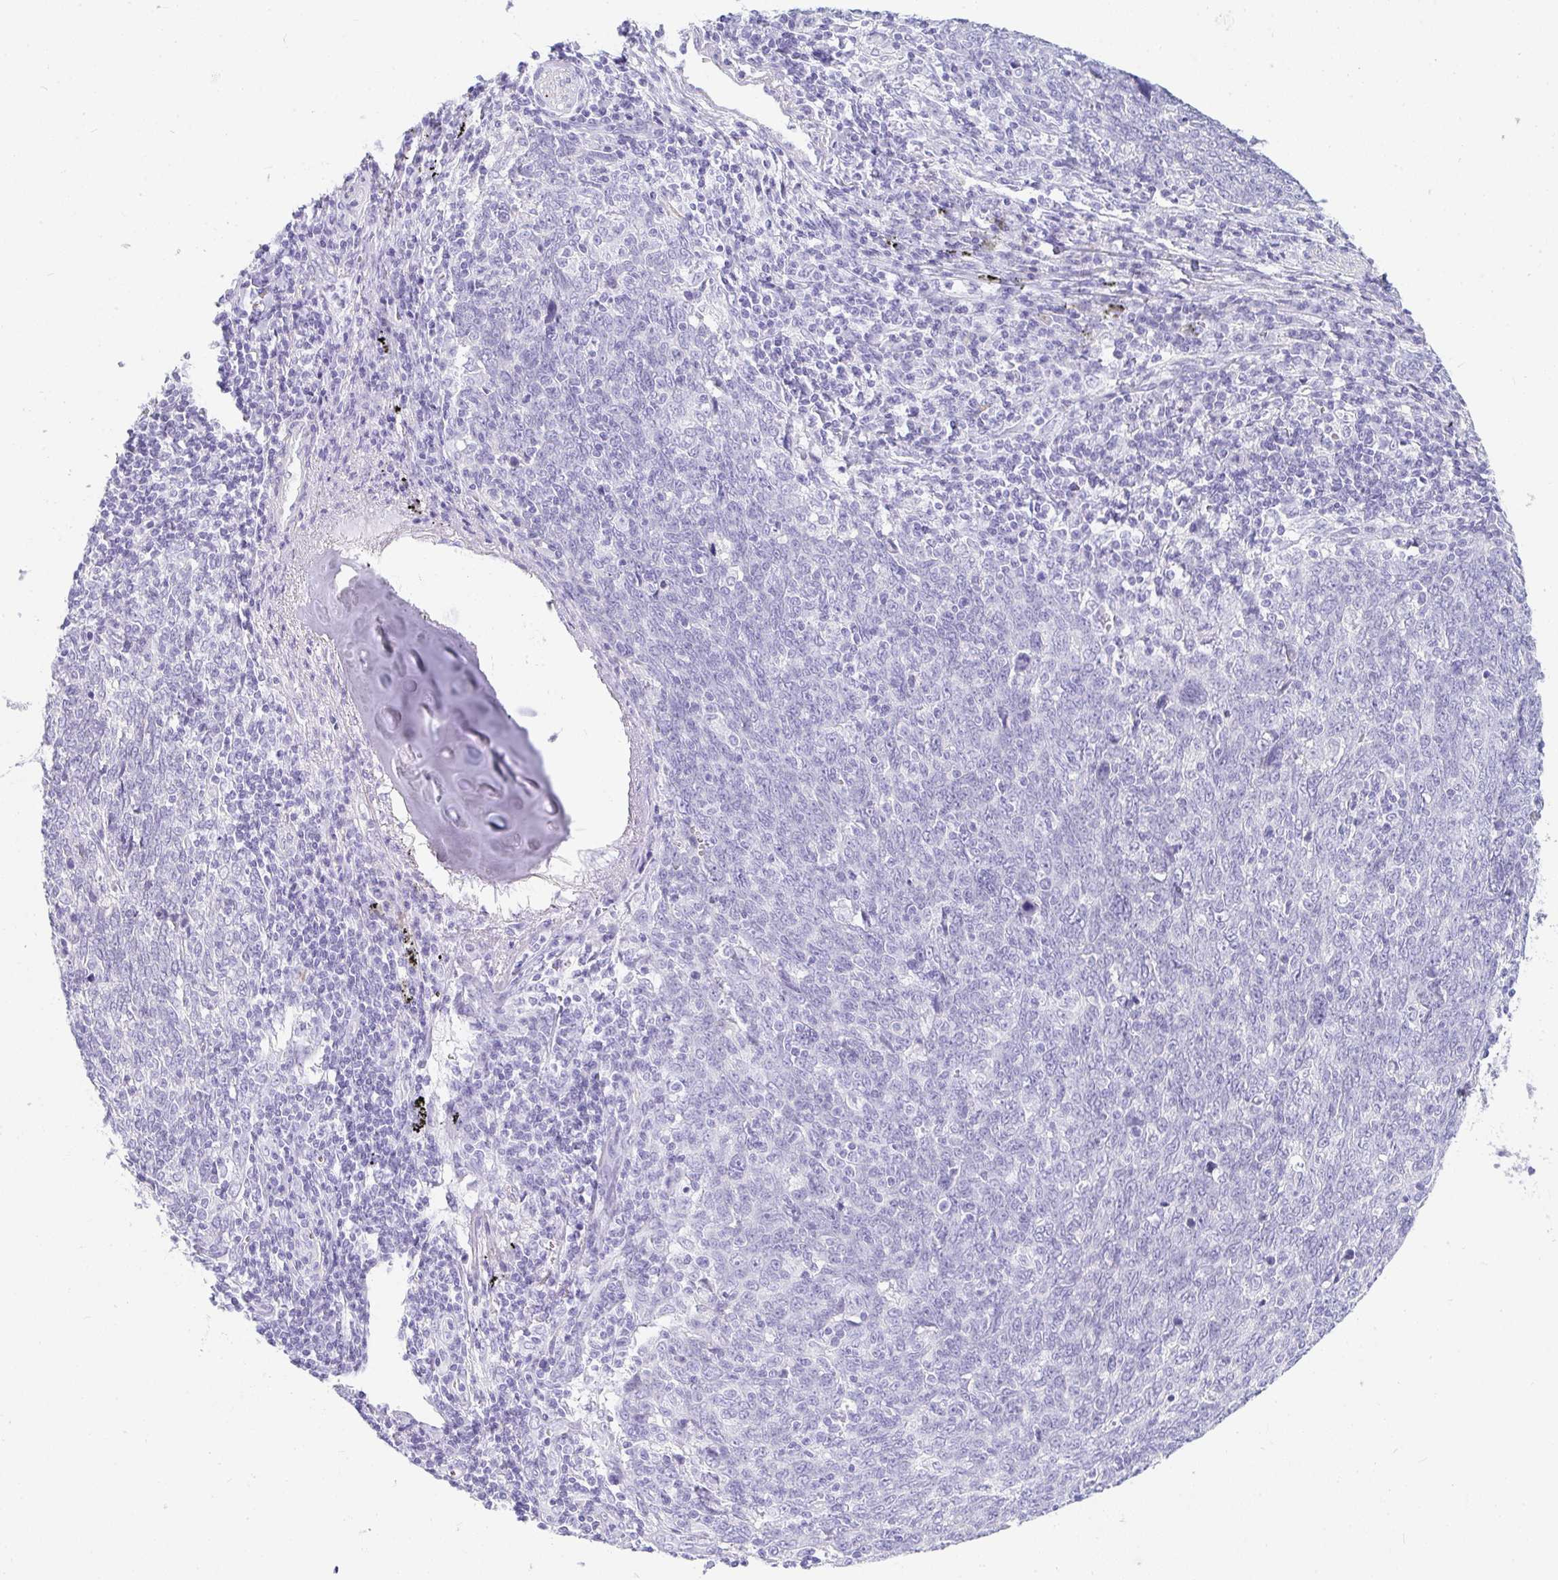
{"staining": {"intensity": "negative", "quantity": "none", "location": "none"}, "tissue": "lung cancer", "cell_type": "Tumor cells", "image_type": "cancer", "snomed": [{"axis": "morphology", "description": "Squamous cell carcinoma, NOS"}, {"axis": "topography", "description": "Lung"}], "caption": "This is a histopathology image of IHC staining of lung cancer (squamous cell carcinoma), which shows no positivity in tumor cells.", "gene": "PRND", "patient": {"sex": "female", "age": 72}}